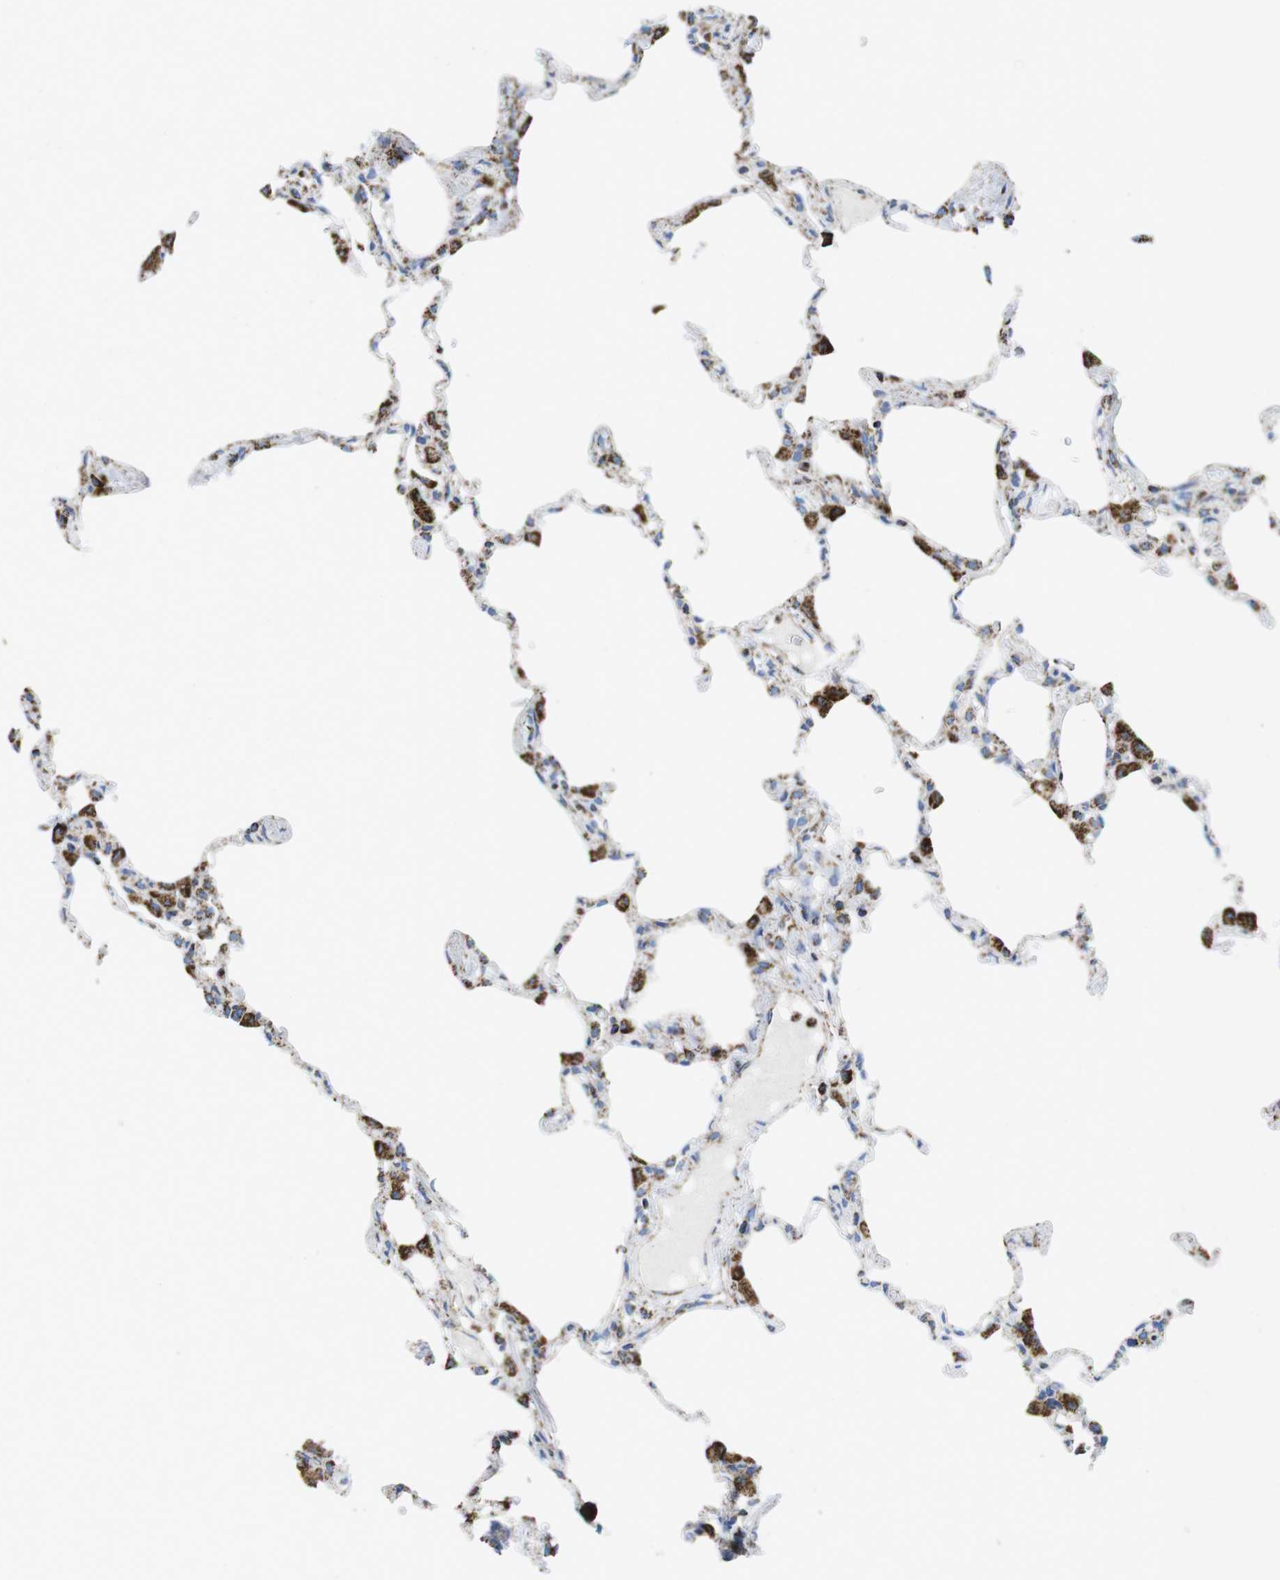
{"staining": {"intensity": "moderate", "quantity": "<25%", "location": "cytoplasmic/membranous"}, "tissue": "lung", "cell_type": "Alveolar cells", "image_type": "normal", "snomed": [{"axis": "morphology", "description": "Normal tissue, NOS"}, {"axis": "topography", "description": "Lung"}], "caption": "DAB (3,3'-diaminobenzidine) immunohistochemical staining of unremarkable lung exhibits moderate cytoplasmic/membranous protein expression in approximately <25% of alveolar cells.", "gene": "ATP5PO", "patient": {"sex": "female", "age": 49}}